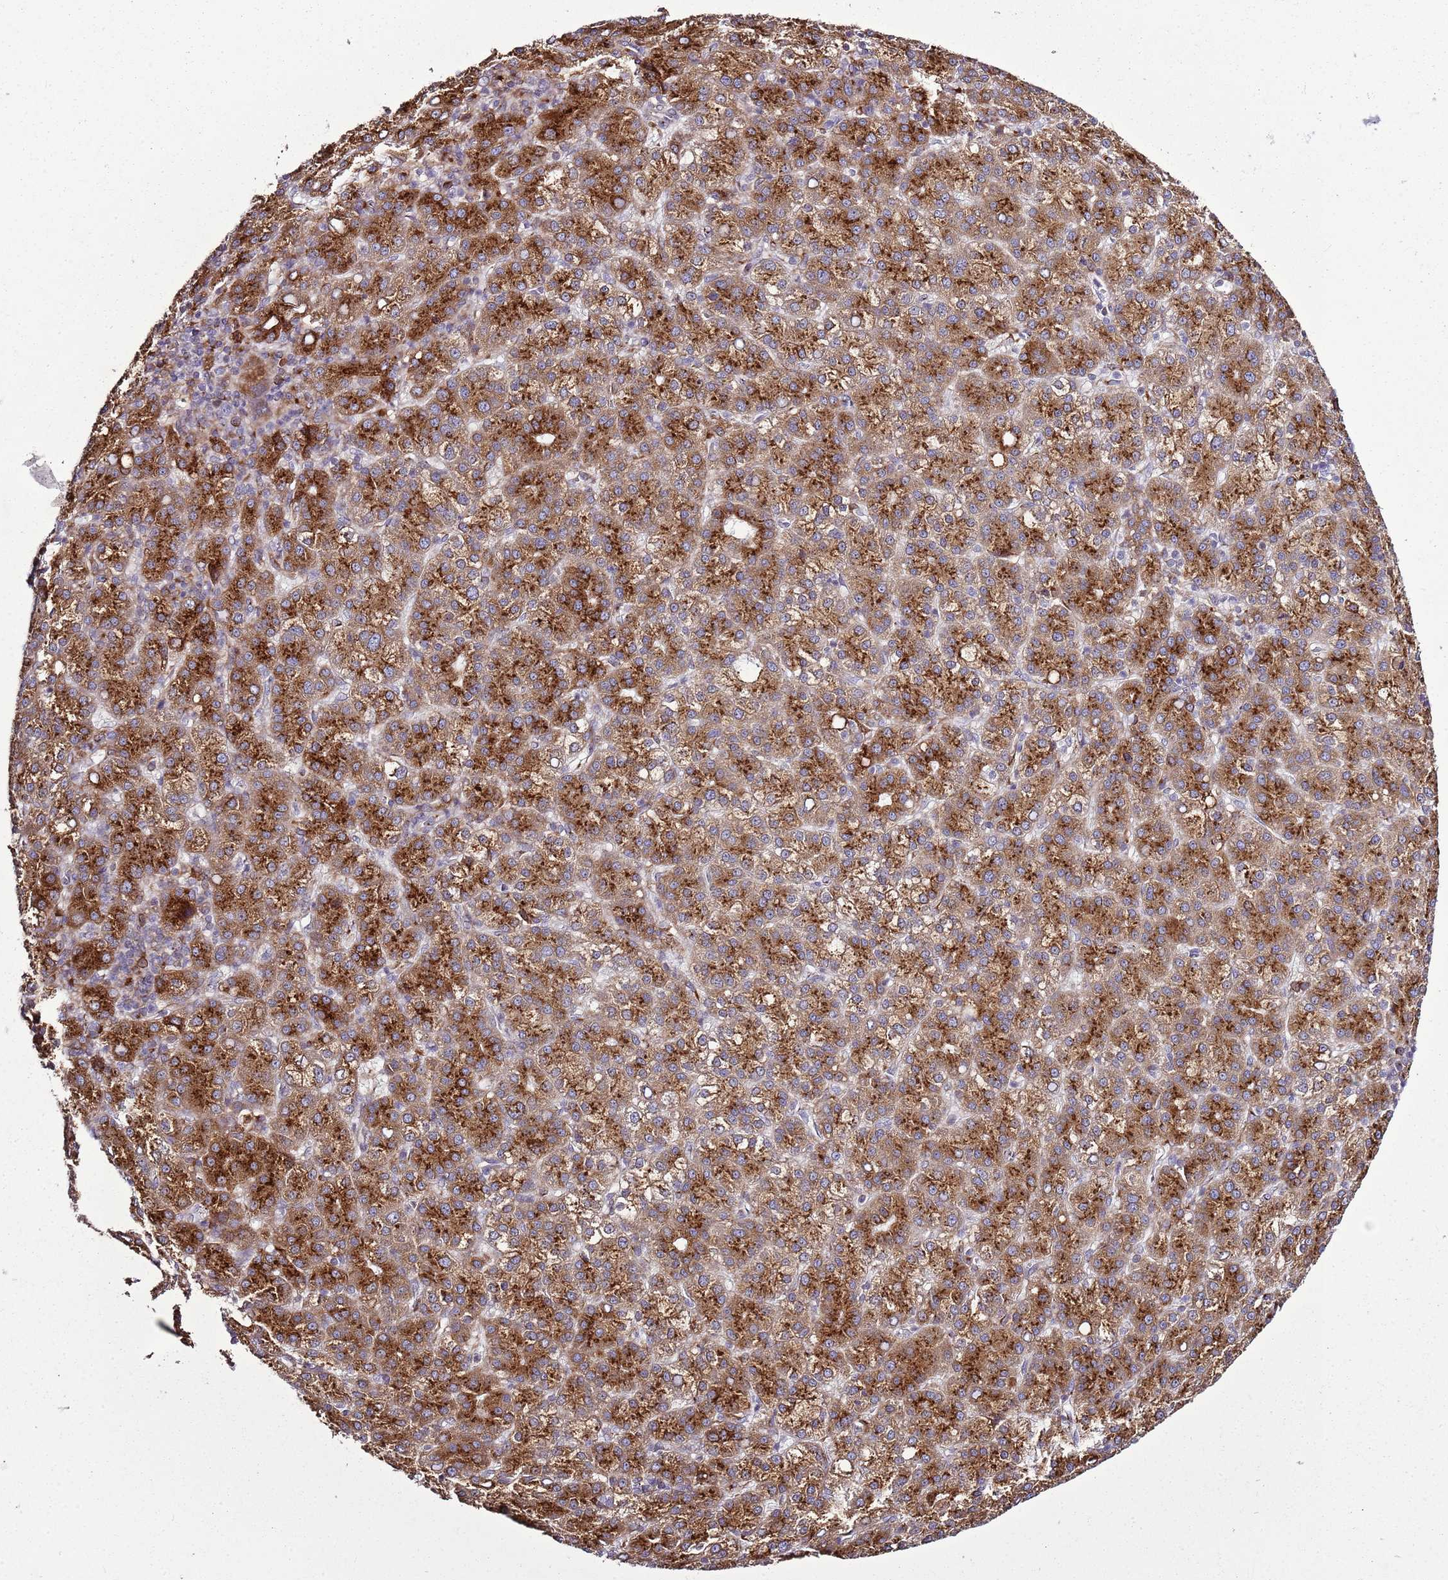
{"staining": {"intensity": "strong", "quantity": ">75%", "location": "cytoplasmic/membranous"}, "tissue": "liver cancer", "cell_type": "Tumor cells", "image_type": "cancer", "snomed": [{"axis": "morphology", "description": "Carcinoma, Hepatocellular, NOS"}, {"axis": "topography", "description": "Liver"}], "caption": "High-power microscopy captured an immunohistochemistry micrograph of liver hepatocellular carcinoma, revealing strong cytoplasmic/membranous staining in about >75% of tumor cells.", "gene": "TMED10", "patient": {"sex": "female", "age": 58}}